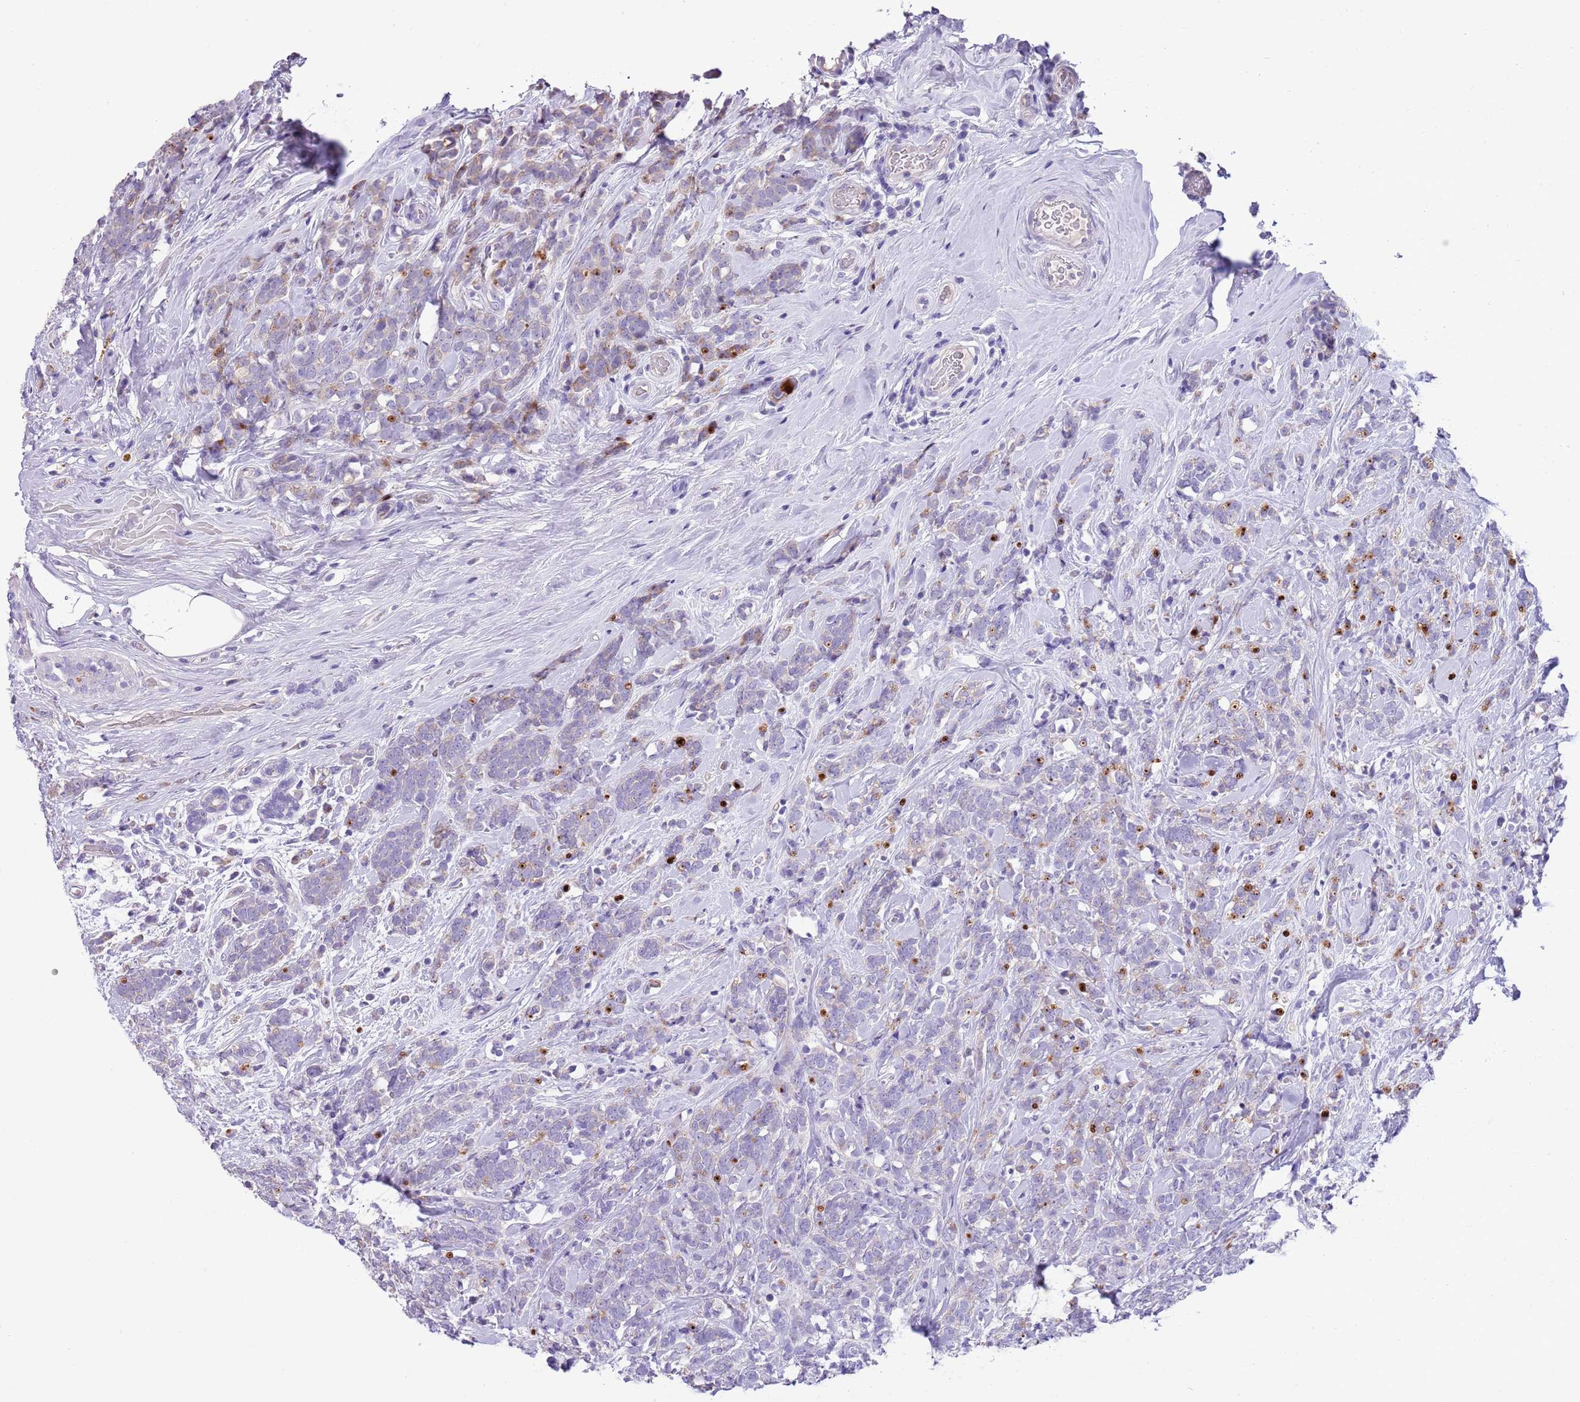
{"staining": {"intensity": "negative", "quantity": "none", "location": "none"}, "tissue": "breast cancer", "cell_type": "Tumor cells", "image_type": "cancer", "snomed": [{"axis": "morphology", "description": "Lobular carcinoma"}, {"axis": "topography", "description": "Breast"}], "caption": "Tumor cells show no significant expression in breast cancer.", "gene": "CLEC2A", "patient": {"sex": "female", "age": 58}}